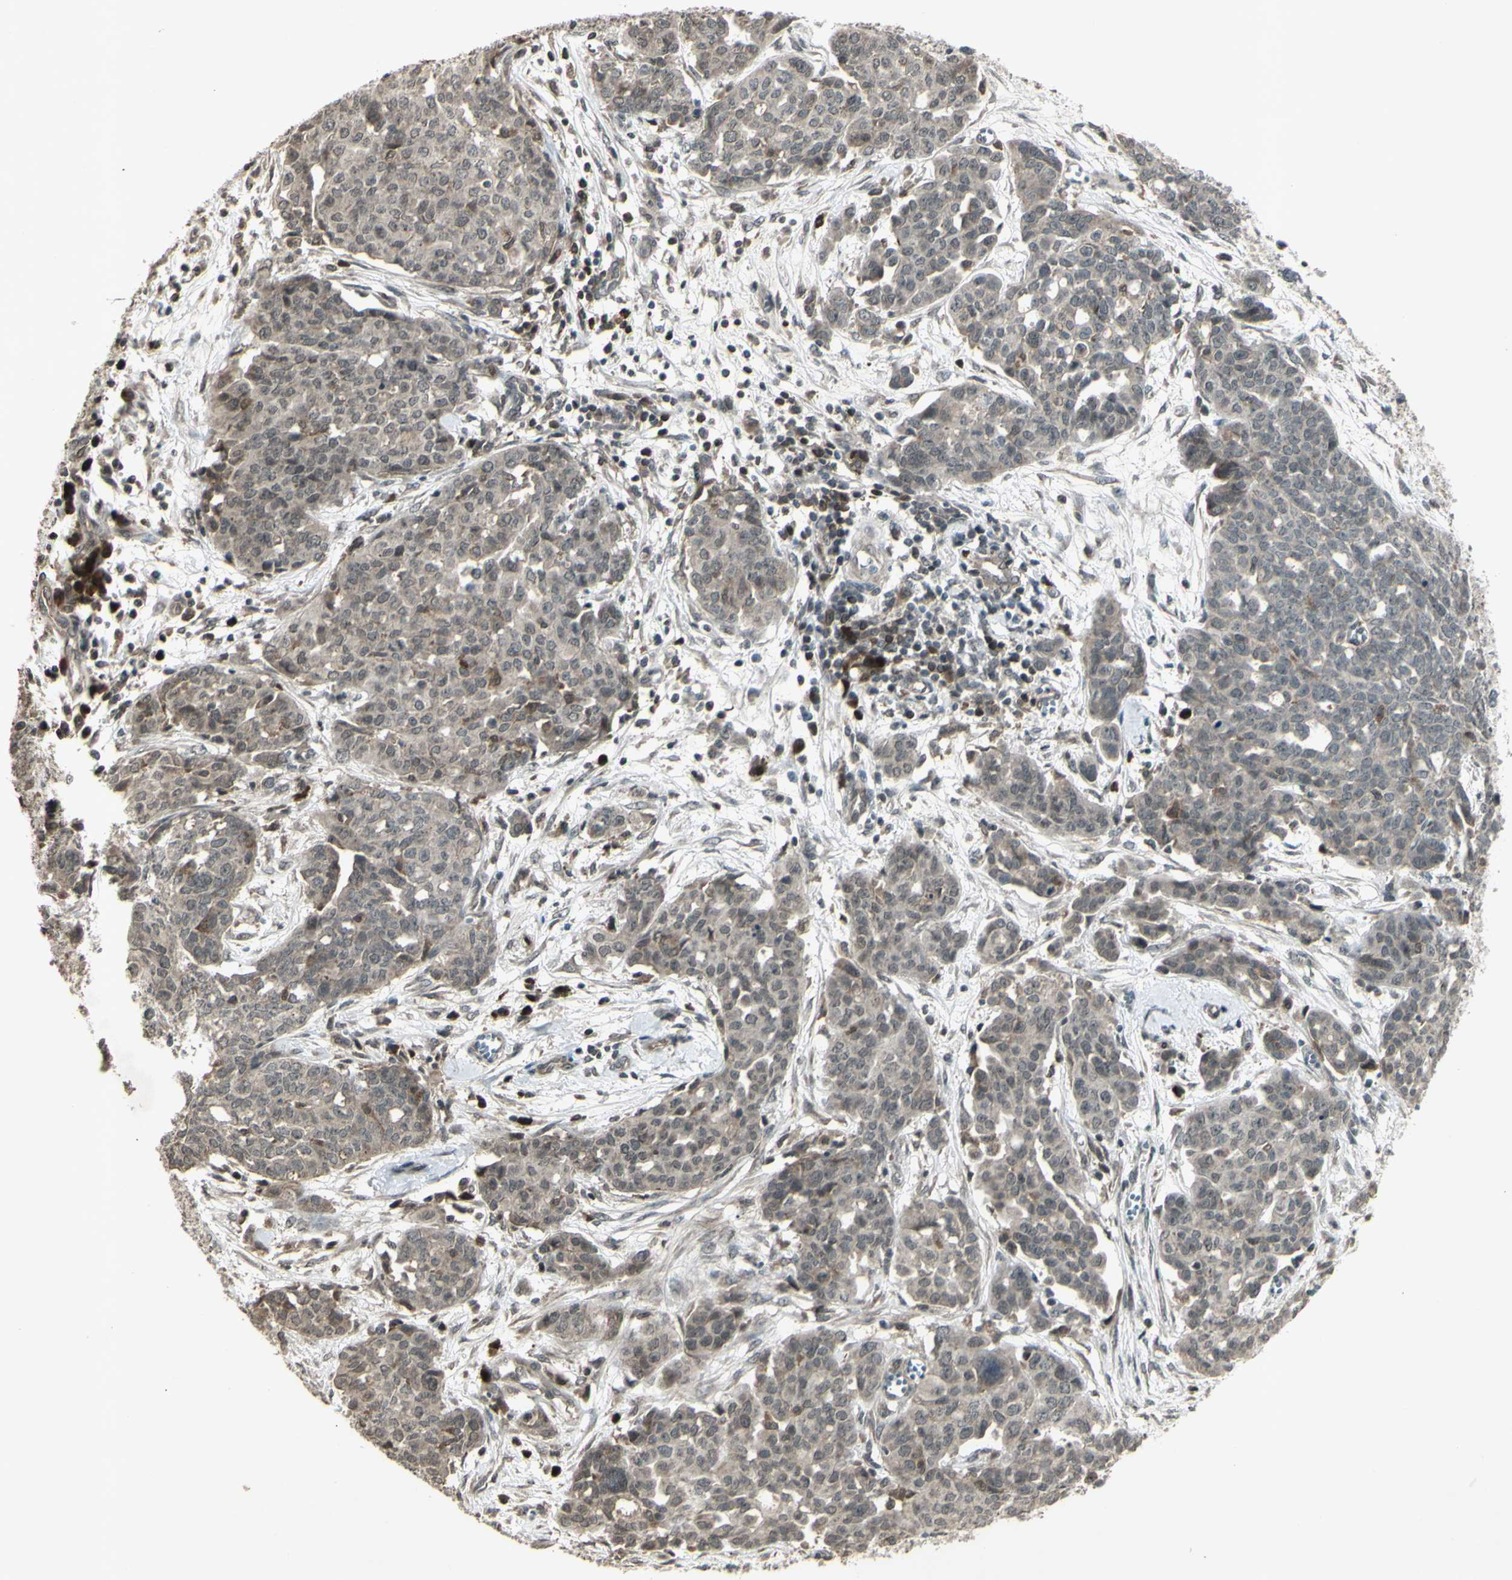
{"staining": {"intensity": "weak", "quantity": ">75%", "location": "cytoplasmic/membranous"}, "tissue": "ovarian cancer", "cell_type": "Tumor cells", "image_type": "cancer", "snomed": [{"axis": "morphology", "description": "Cystadenocarcinoma, serous, NOS"}, {"axis": "topography", "description": "Soft tissue"}, {"axis": "topography", "description": "Ovary"}], "caption": "Immunohistochemistry of ovarian cancer (serous cystadenocarcinoma) reveals low levels of weak cytoplasmic/membranous positivity in approximately >75% of tumor cells.", "gene": "BLNK", "patient": {"sex": "female", "age": 57}}